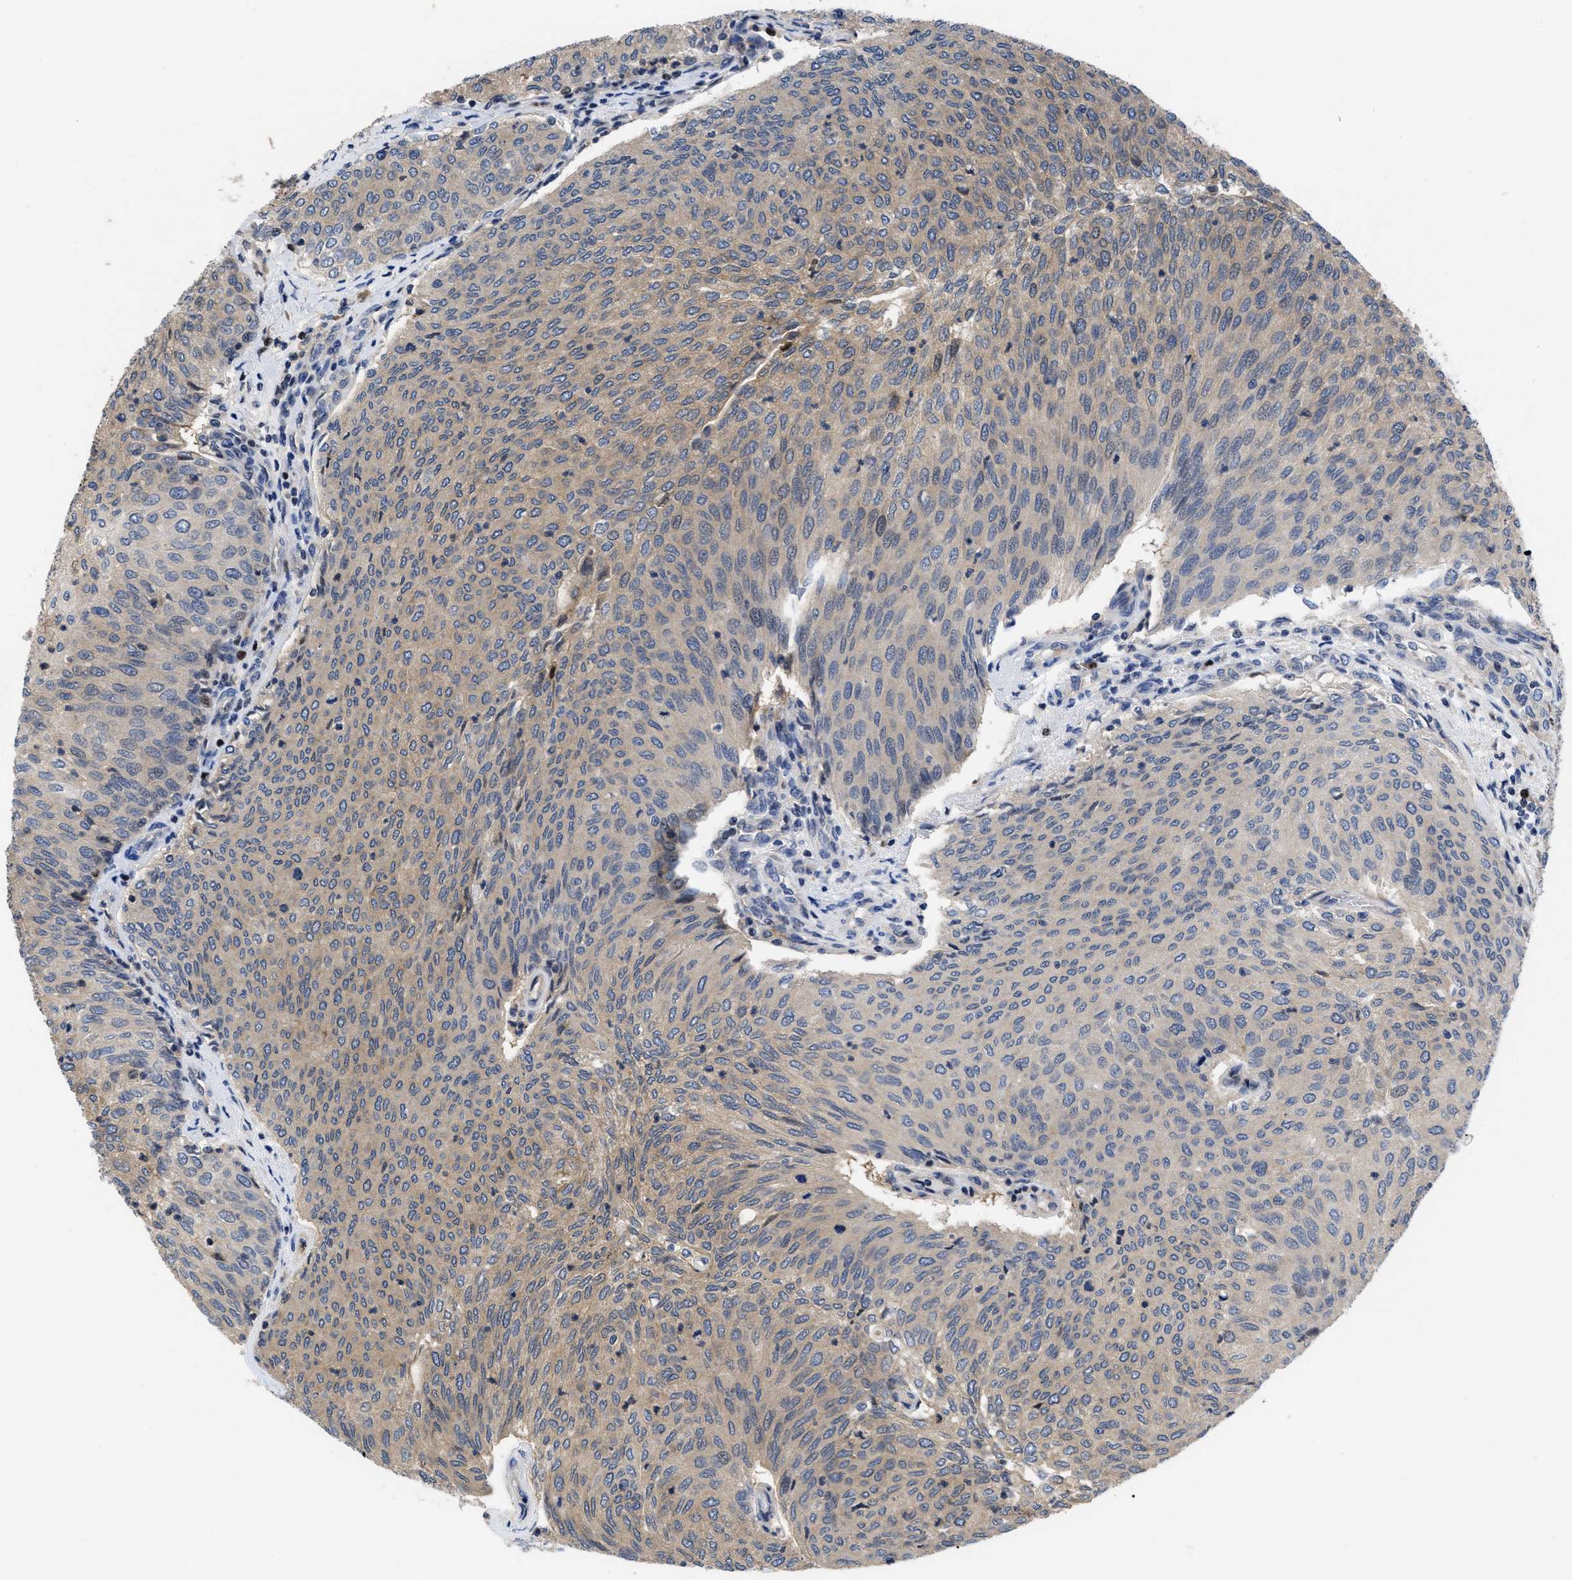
{"staining": {"intensity": "weak", "quantity": "<25%", "location": "cytoplasmic/membranous"}, "tissue": "urothelial cancer", "cell_type": "Tumor cells", "image_type": "cancer", "snomed": [{"axis": "morphology", "description": "Urothelial carcinoma, Low grade"}, {"axis": "topography", "description": "Urinary bladder"}], "caption": "Urothelial carcinoma (low-grade) was stained to show a protein in brown. There is no significant expression in tumor cells.", "gene": "FAM200A", "patient": {"sex": "female", "age": 79}}